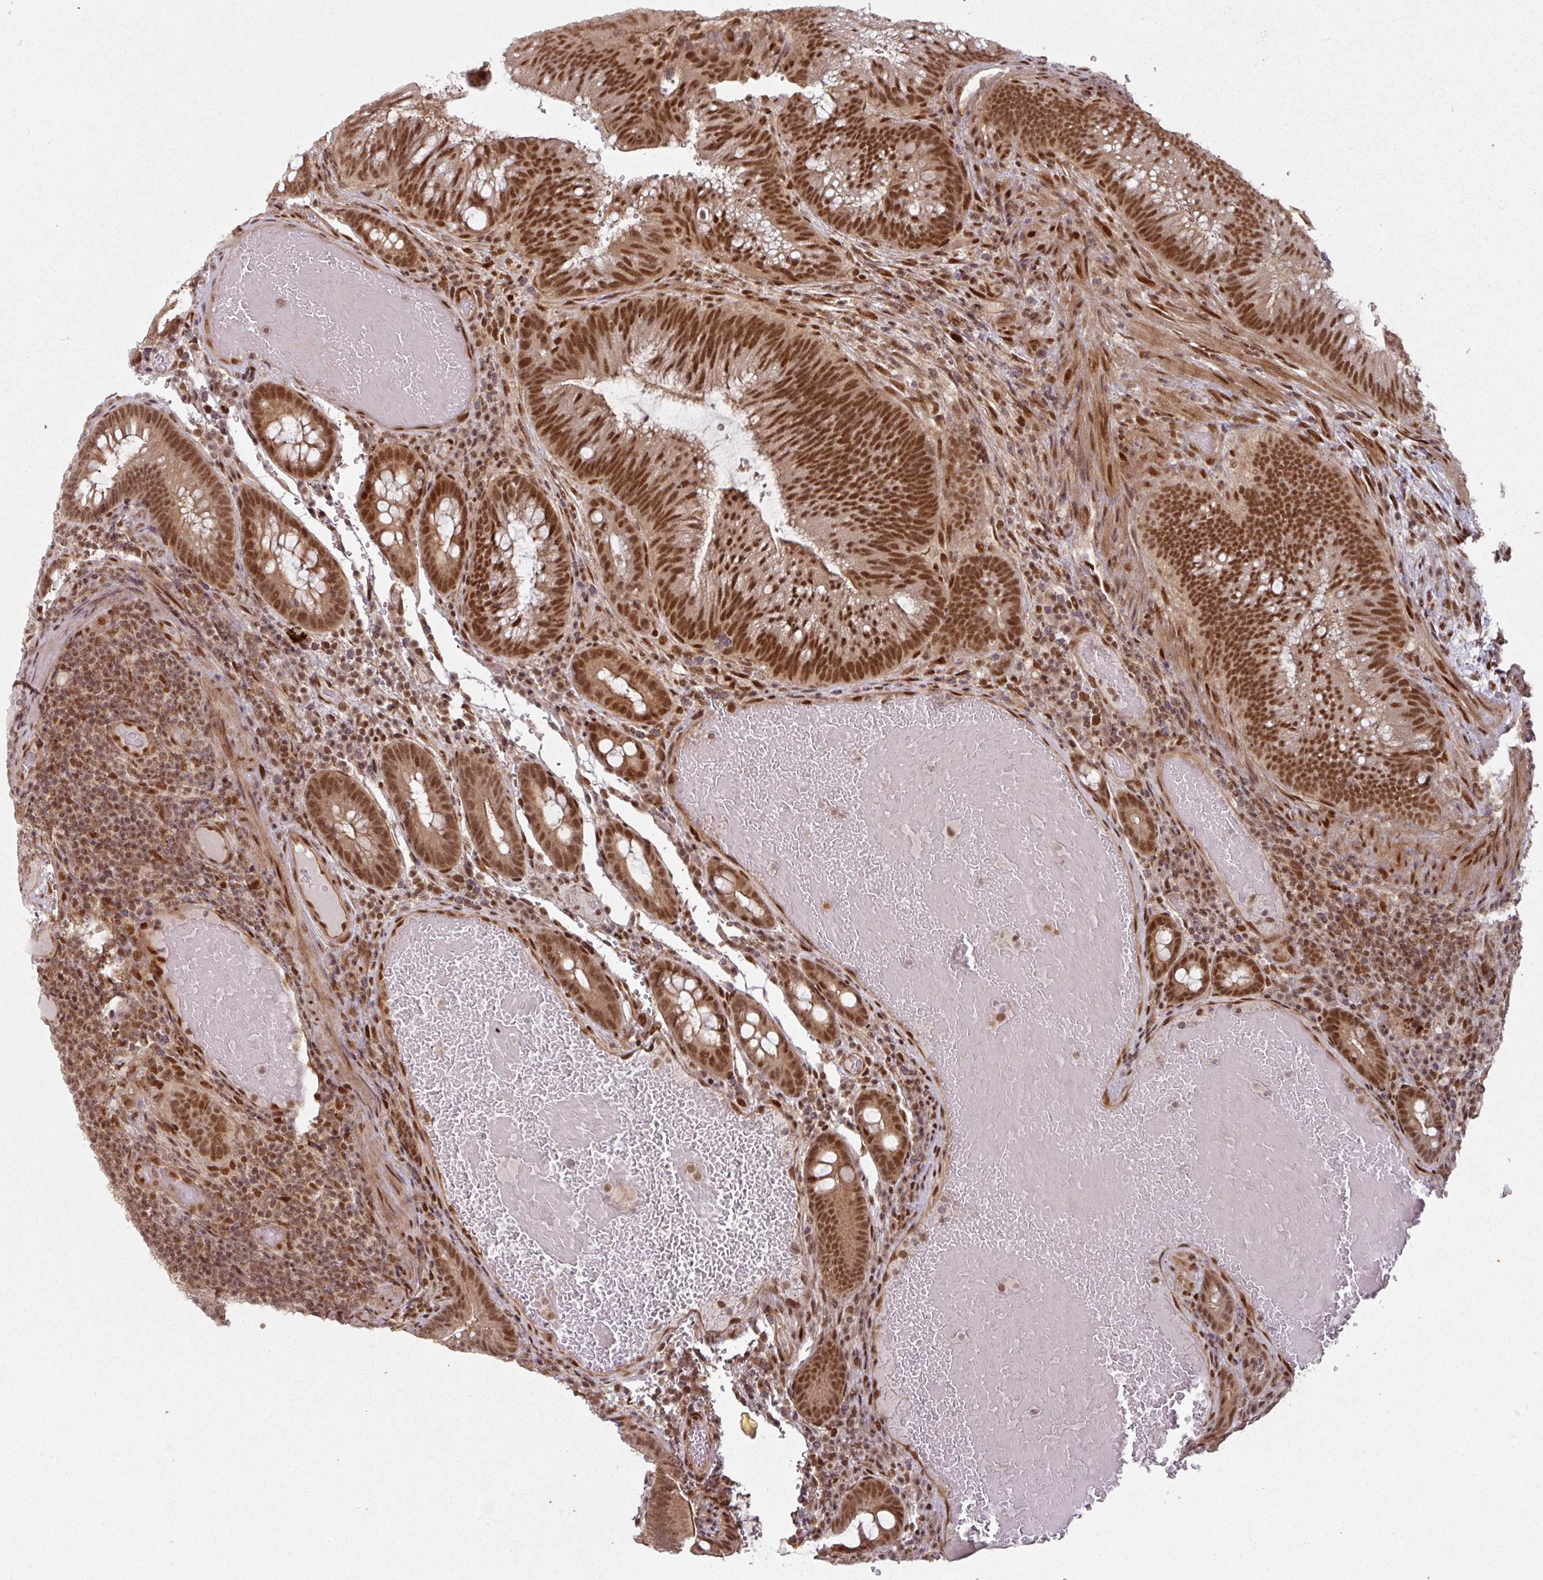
{"staining": {"intensity": "strong", "quantity": ">75%", "location": "nuclear"}, "tissue": "colorectal cancer", "cell_type": "Tumor cells", "image_type": "cancer", "snomed": [{"axis": "morphology", "description": "Adenocarcinoma, NOS"}, {"axis": "topography", "description": "Colon"}], "caption": "High-power microscopy captured an immunohistochemistry (IHC) micrograph of colorectal cancer (adenocarcinoma), revealing strong nuclear staining in about >75% of tumor cells.", "gene": "SIK3", "patient": {"sex": "female", "age": 43}}